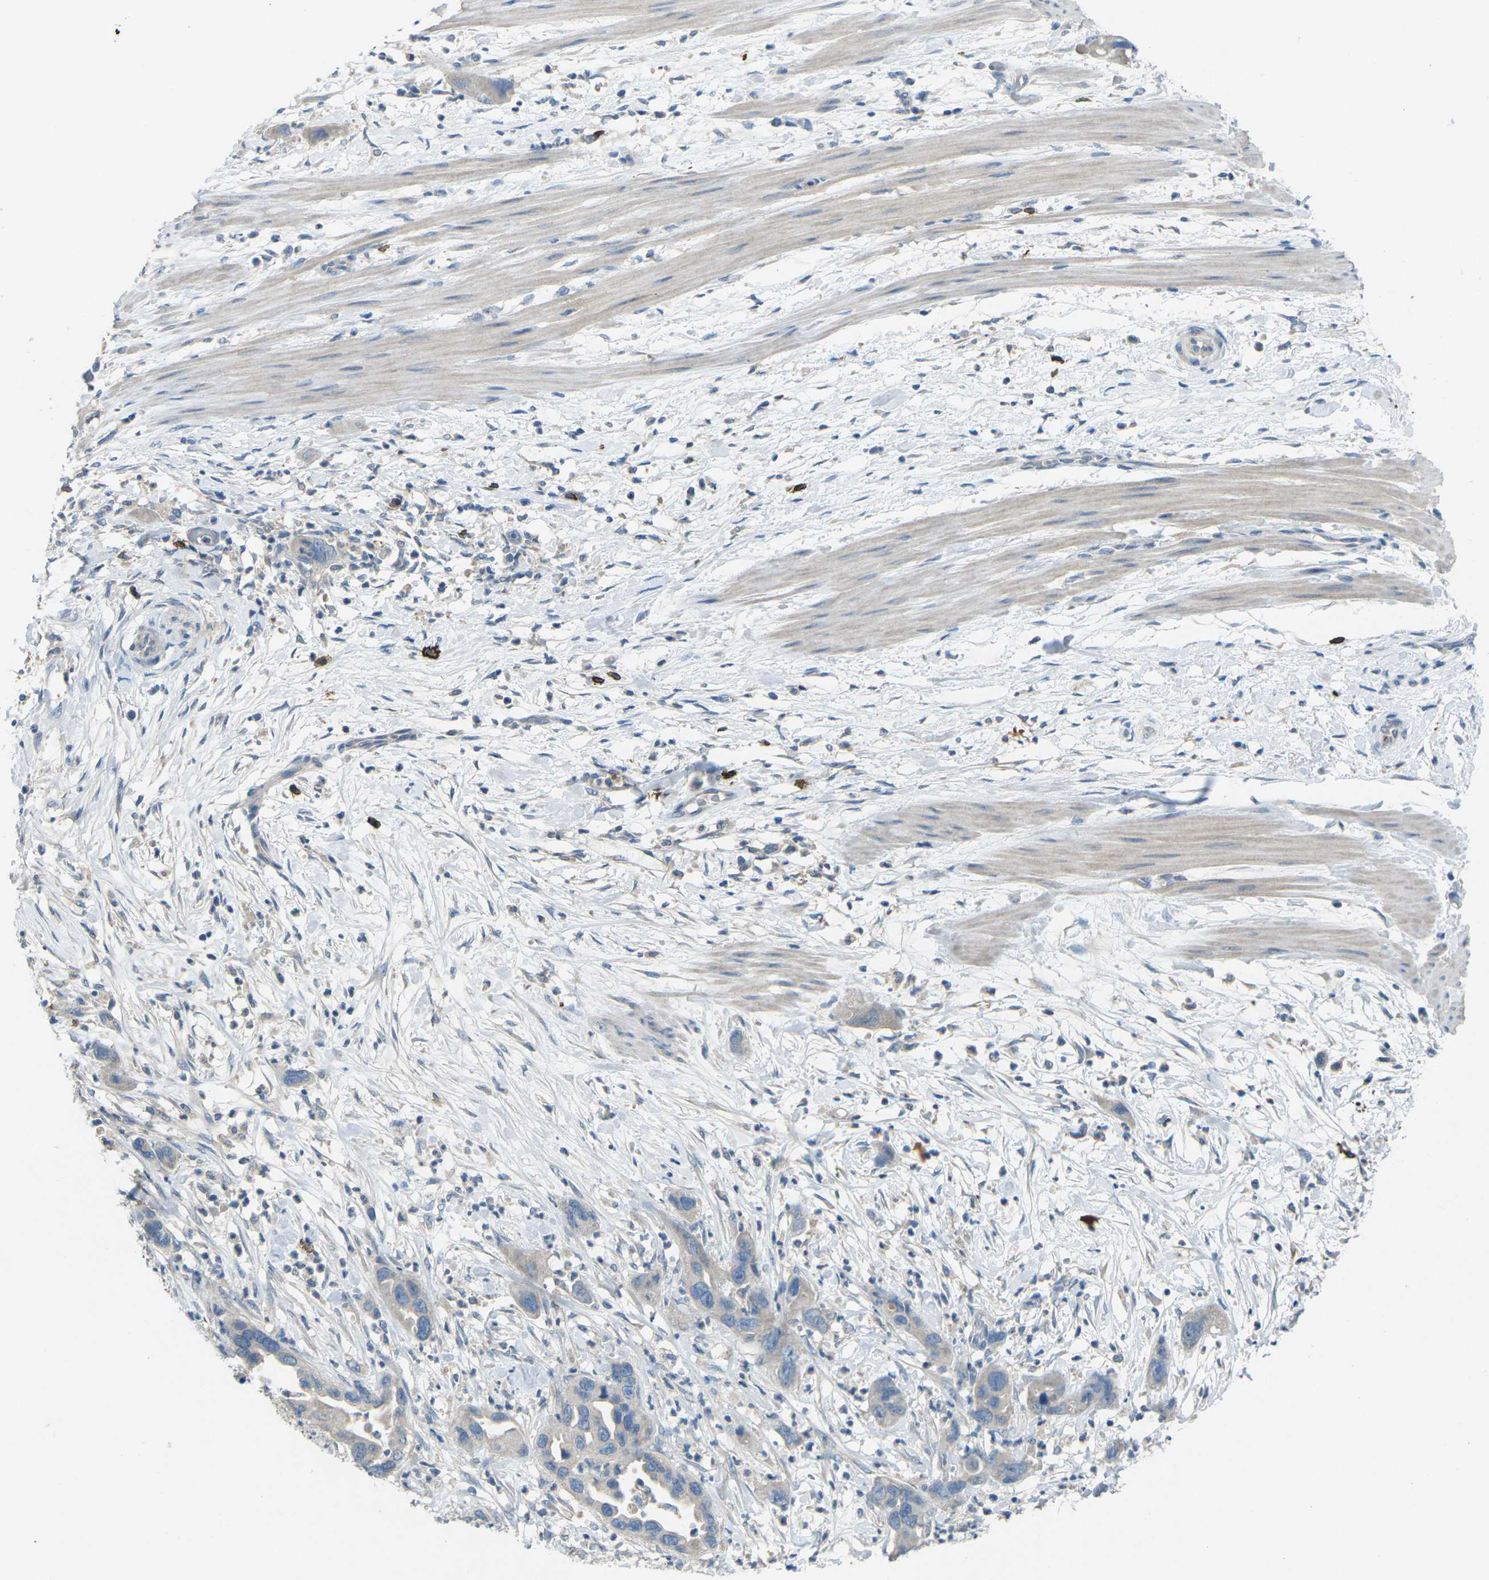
{"staining": {"intensity": "negative", "quantity": "none", "location": "none"}, "tissue": "pancreatic cancer", "cell_type": "Tumor cells", "image_type": "cancer", "snomed": [{"axis": "morphology", "description": "Adenocarcinoma, NOS"}, {"axis": "topography", "description": "Pancreas"}], "caption": "Tumor cells are negative for brown protein staining in pancreatic cancer (adenocarcinoma). The staining was performed using DAB to visualize the protein expression in brown, while the nuclei were stained in blue with hematoxylin (Magnification: 20x).", "gene": "CD19", "patient": {"sex": "female", "age": 71}}